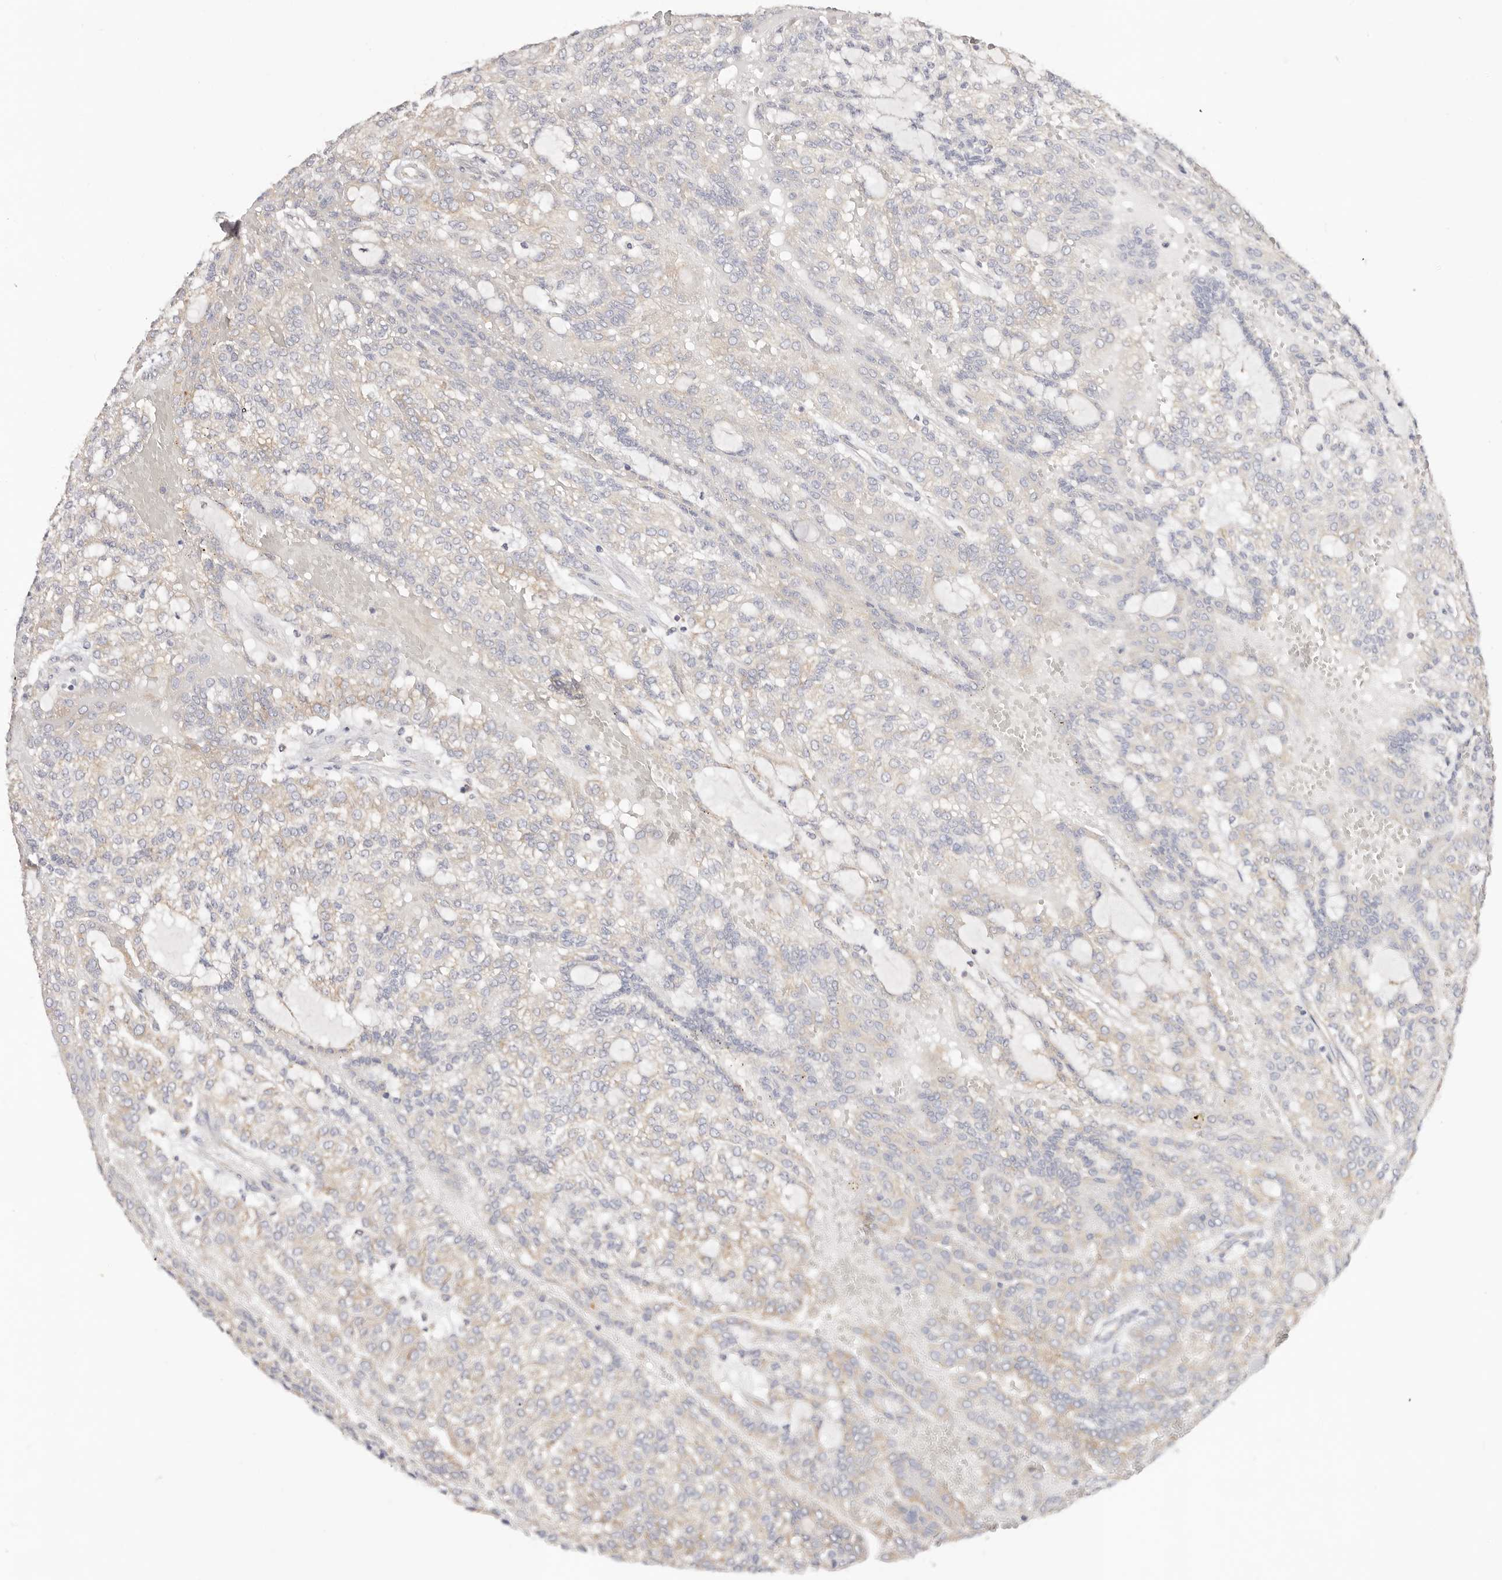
{"staining": {"intensity": "negative", "quantity": "none", "location": "none"}, "tissue": "renal cancer", "cell_type": "Tumor cells", "image_type": "cancer", "snomed": [{"axis": "morphology", "description": "Adenocarcinoma, NOS"}, {"axis": "topography", "description": "Kidney"}], "caption": "Photomicrograph shows no protein positivity in tumor cells of renal cancer (adenocarcinoma) tissue.", "gene": "GNA13", "patient": {"sex": "male", "age": 63}}